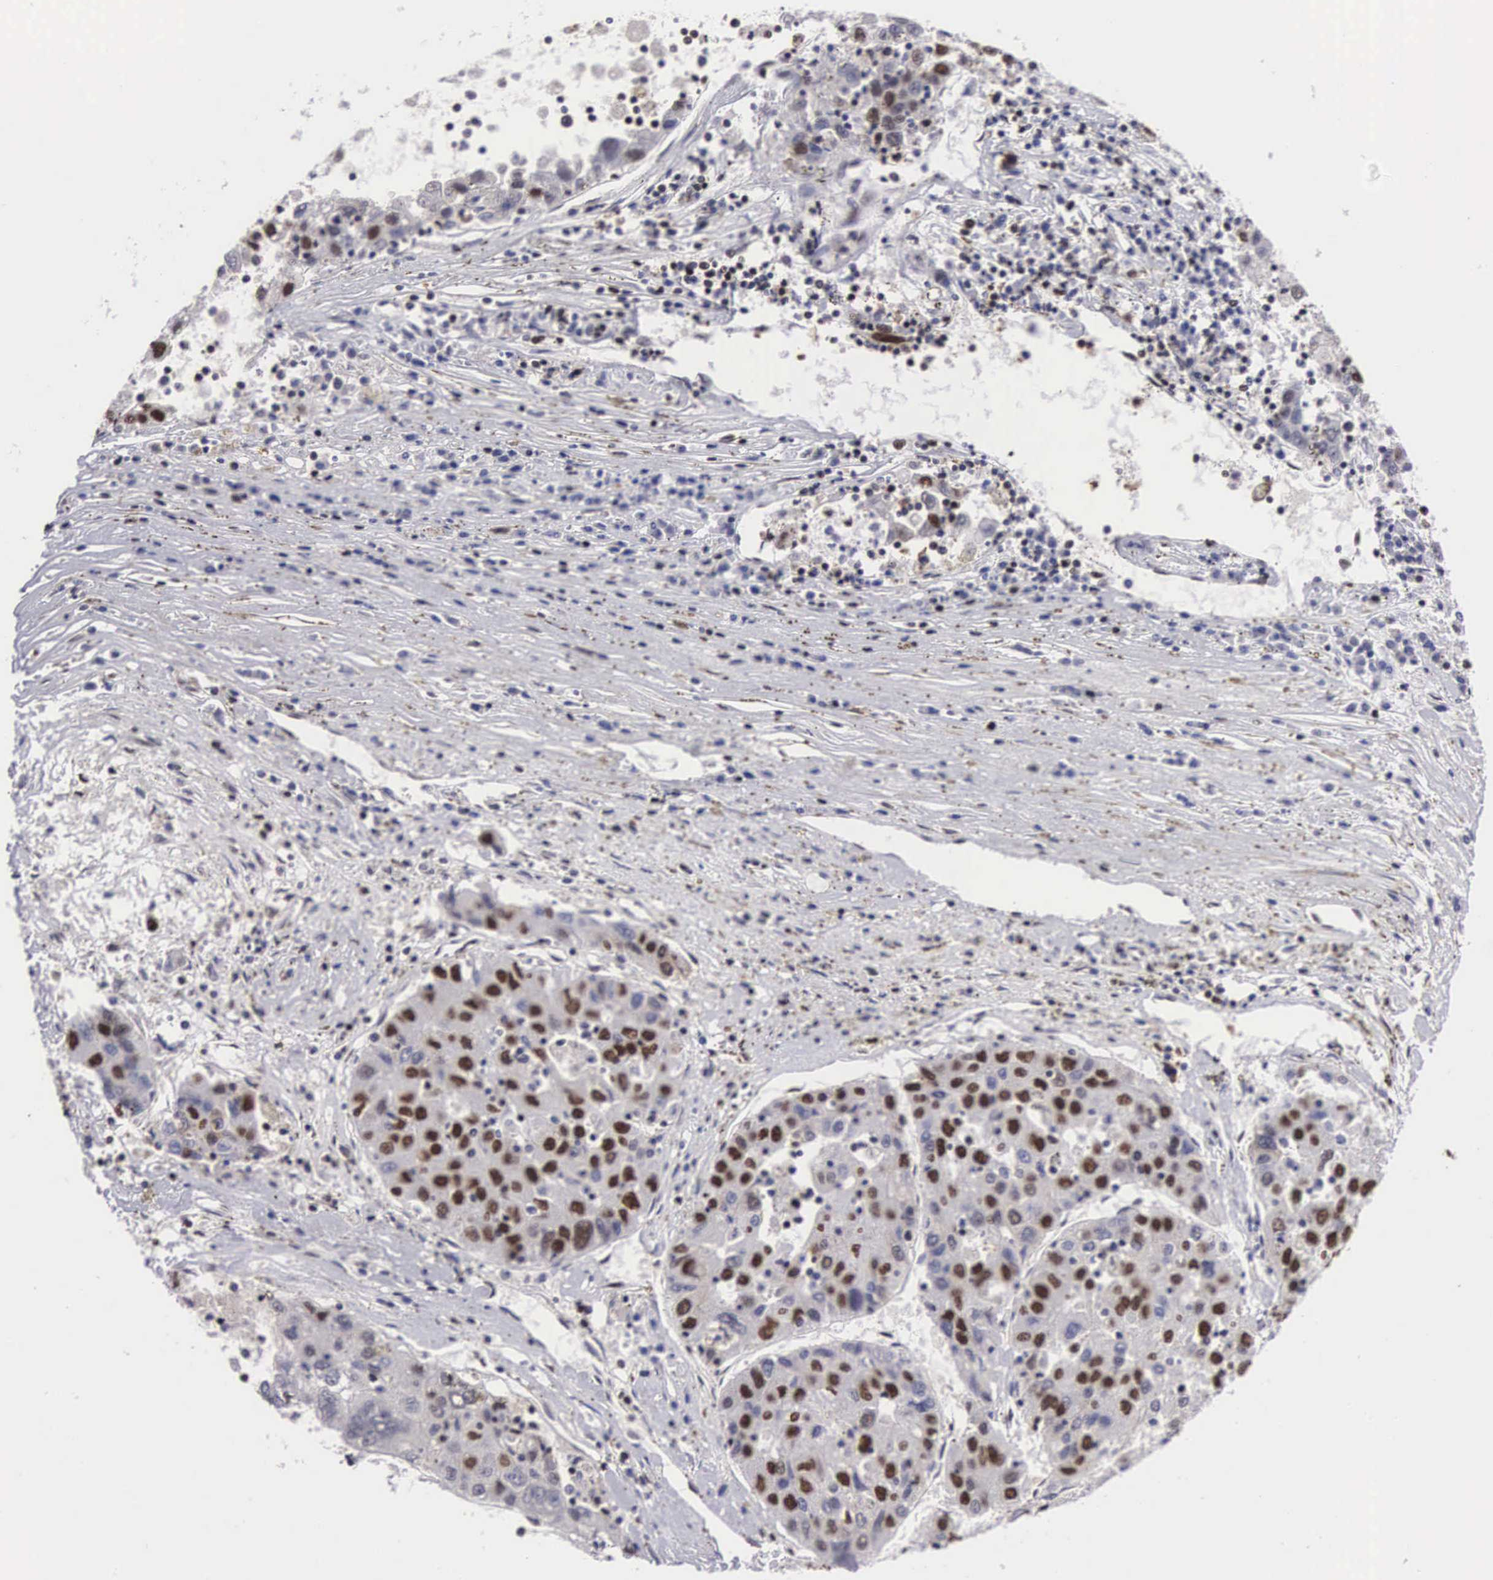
{"staining": {"intensity": "moderate", "quantity": ">75%", "location": "nuclear"}, "tissue": "liver cancer", "cell_type": "Tumor cells", "image_type": "cancer", "snomed": [{"axis": "morphology", "description": "Carcinoma, Hepatocellular, NOS"}, {"axis": "topography", "description": "Liver"}], "caption": "The micrograph reveals staining of liver hepatocellular carcinoma, revealing moderate nuclear protein expression (brown color) within tumor cells.", "gene": "SF3A1", "patient": {"sex": "male", "age": 49}}